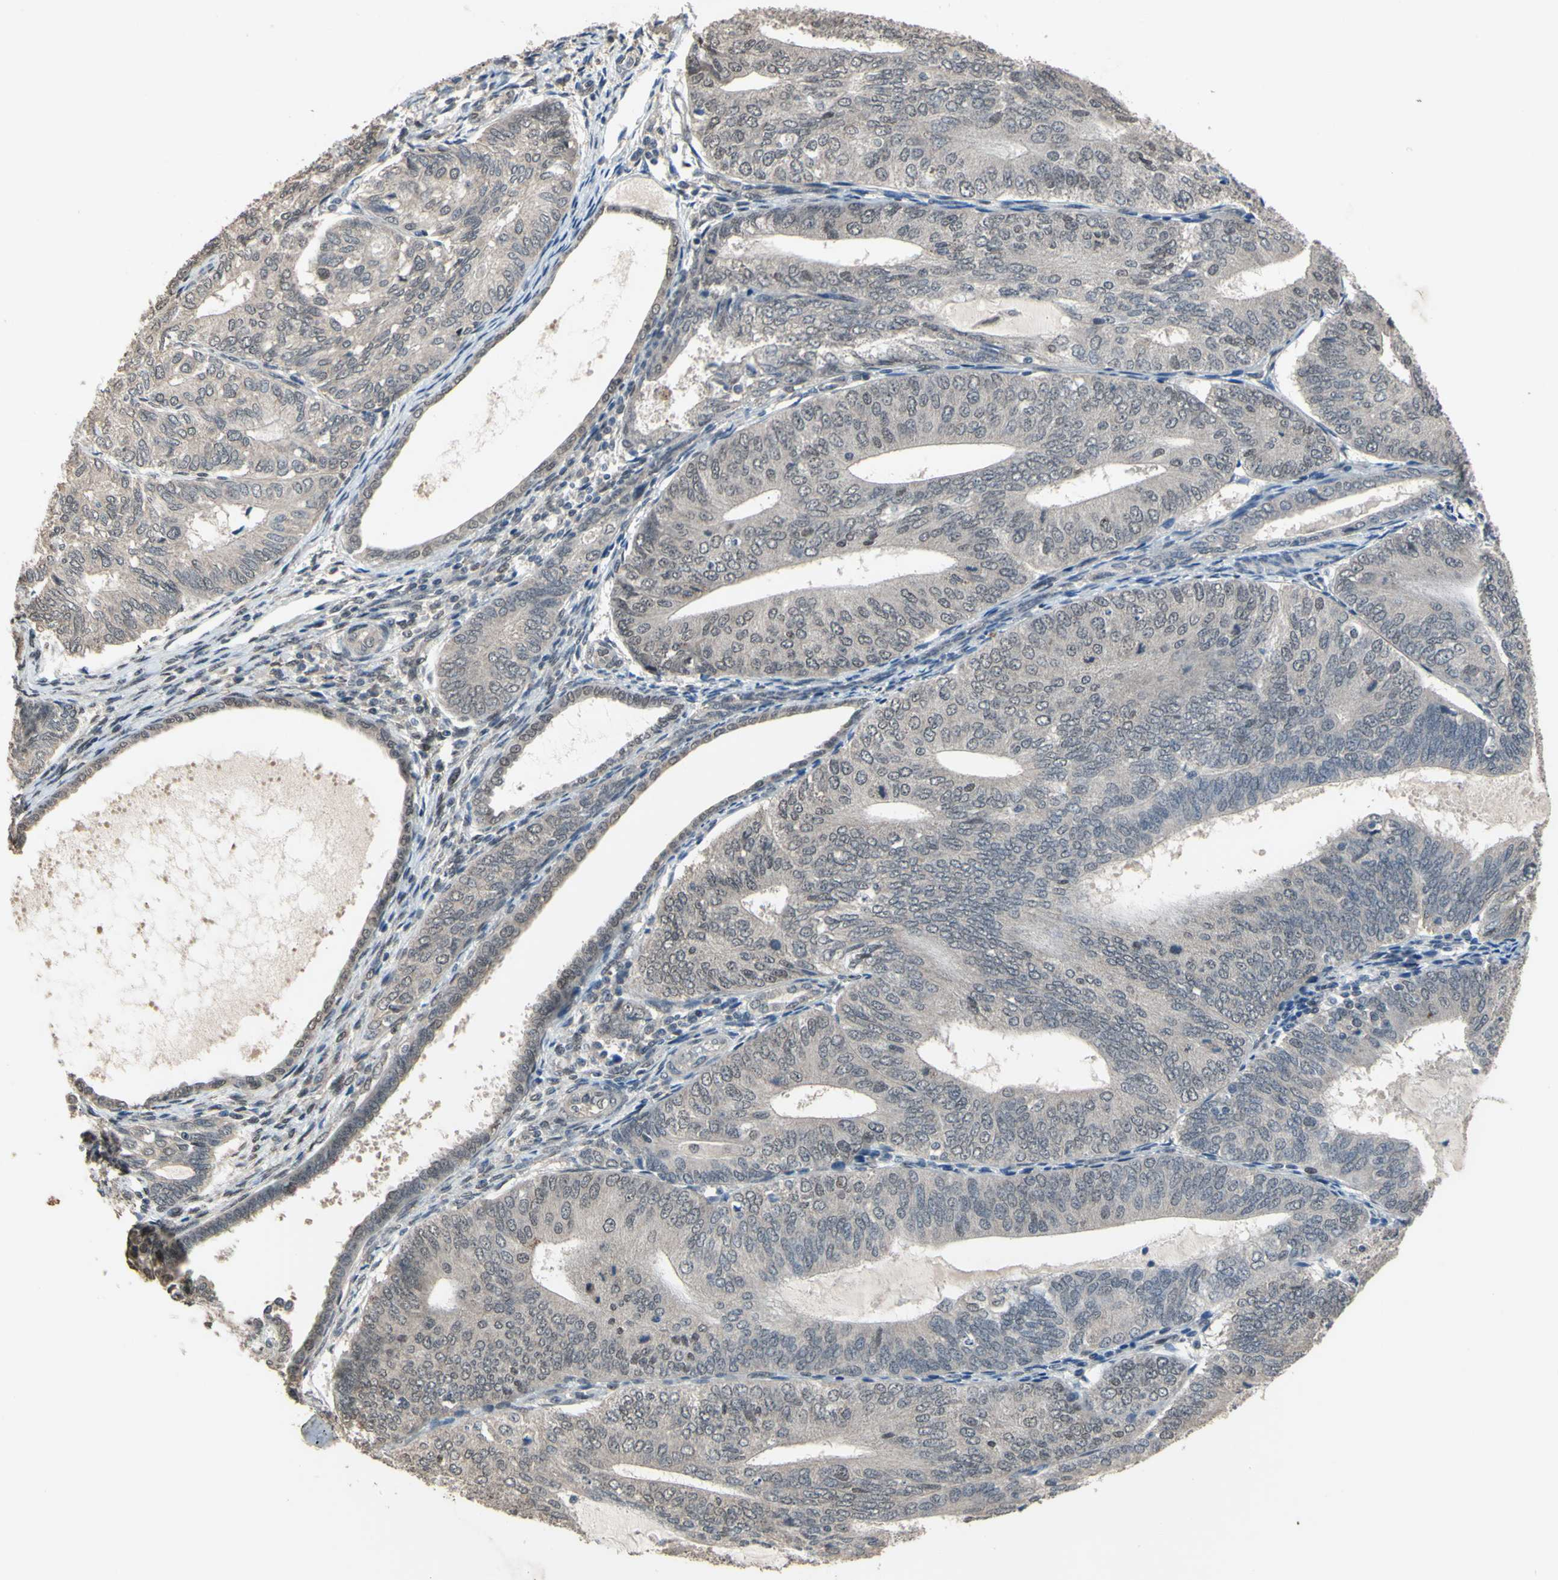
{"staining": {"intensity": "negative", "quantity": "none", "location": "none"}, "tissue": "endometrial cancer", "cell_type": "Tumor cells", "image_type": "cancer", "snomed": [{"axis": "morphology", "description": "Adenocarcinoma, NOS"}, {"axis": "topography", "description": "Endometrium"}], "caption": "Endometrial cancer was stained to show a protein in brown. There is no significant expression in tumor cells.", "gene": "ZNF174", "patient": {"sex": "female", "age": 81}}